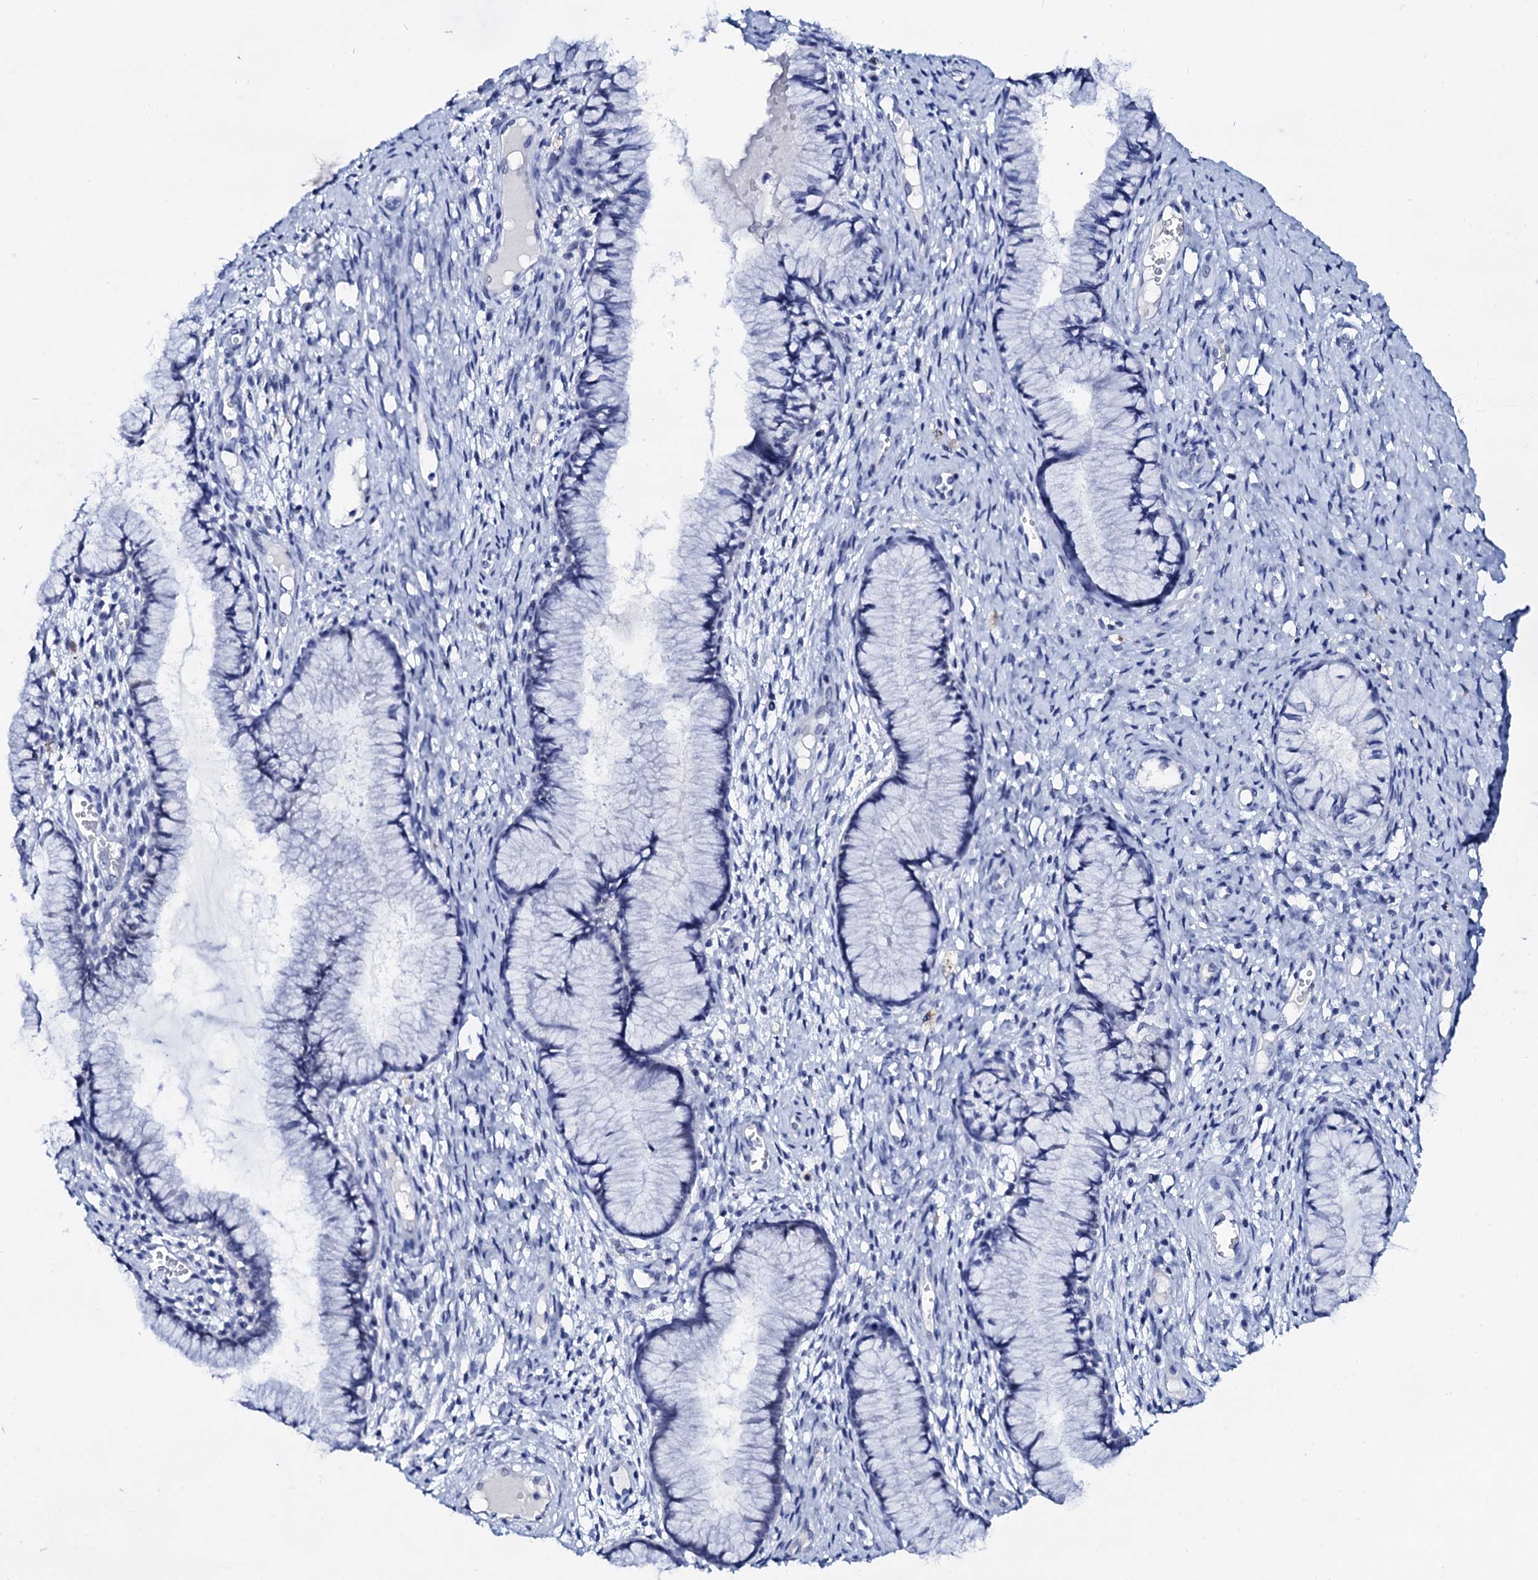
{"staining": {"intensity": "negative", "quantity": "none", "location": "none"}, "tissue": "cervix", "cell_type": "Glandular cells", "image_type": "normal", "snomed": [{"axis": "morphology", "description": "Normal tissue, NOS"}, {"axis": "topography", "description": "Cervix"}], "caption": "High magnification brightfield microscopy of normal cervix stained with DAB (3,3'-diaminobenzidine) (brown) and counterstained with hematoxylin (blue): glandular cells show no significant positivity. (DAB (3,3'-diaminobenzidine) immunohistochemistry, high magnification).", "gene": "SPATA19", "patient": {"sex": "female", "age": 42}}